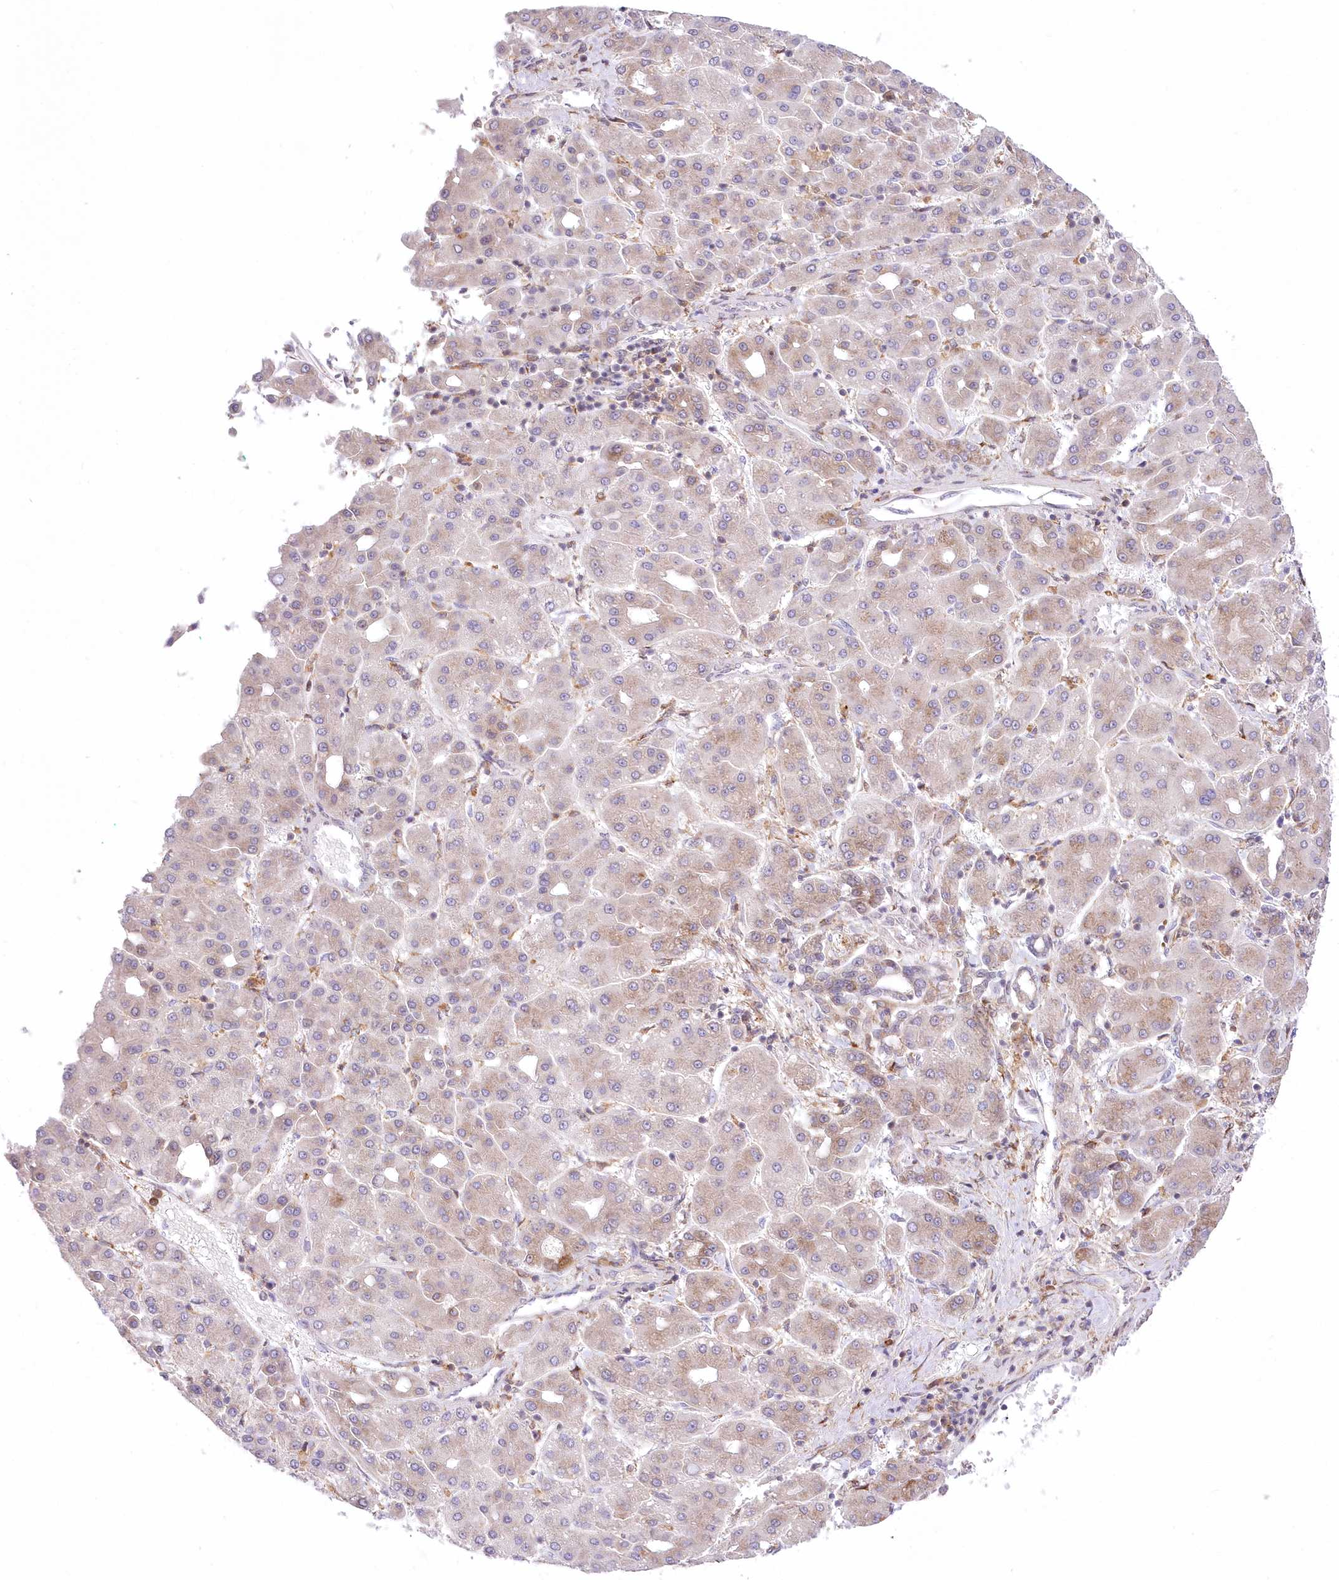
{"staining": {"intensity": "weak", "quantity": "<25%", "location": "cytoplasmic/membranous"}, "tissue": "liver cancer", "cell_type": "Tumor cells", "image_type": "cancer", "snomed": [{"axis": "morphology", "description": "Carcinoma, Hepatocellular, NOS"}, {"axis": "topography", "description": "Liver"}], "caption": "The photomicrograph exhibits no significant staining in tumor cells of liver hepatocellular carcinoma. (DAB (3,3'-diaminobenzidine) IHC, high magnification).", "gene": "LDB1", "patient": {"sex": "male", "age": 65}}